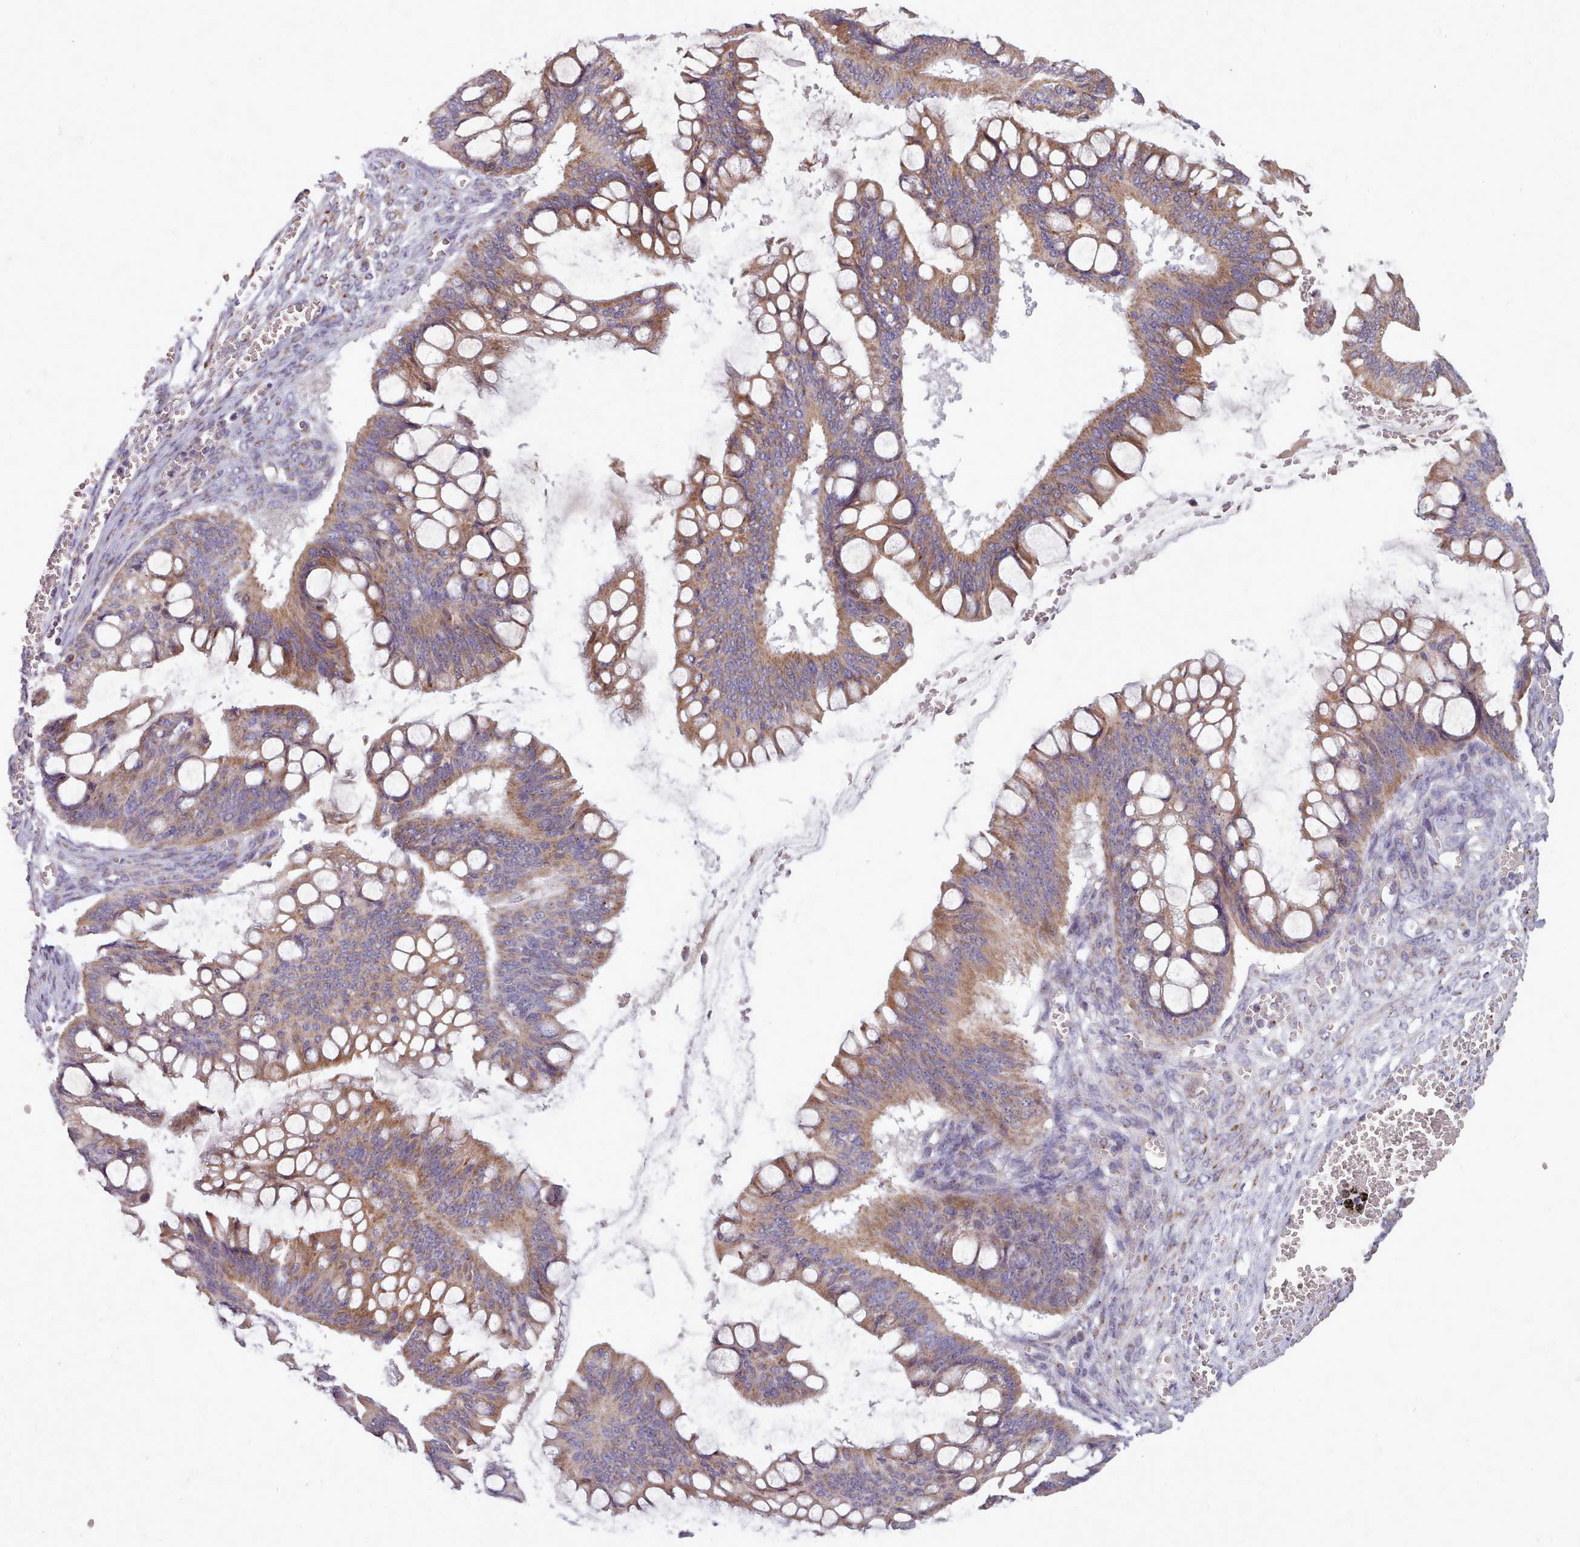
{"staining": {"intensity": "moderate", "quantity": ">75%", "location": "cytoplasmic/membranous"}, "tissue": "ovarian cancer", "cell_type": "Tumor cells", "image_type": "cancer", "snomed": [{"axis": "morphology", "description": "Cystadenocarcinoma, mucinous, NOS"}, {"axis": "topography", "description": "Ovary"}], "caption": "Brown immunohistochemical staining in human ovarian mucinous cystadenocarcinoma shows moderate cytoplasmic/membranous positivity in approximately >75% of tumor cells. The staining was performed using DAB (3,3'-diaminobenzidine), with brown indicating positive protein expression. Nuclei are stained blue with hematoxylin.", "gene": "SLC52A3", "patient": {"sex": "female", "age": 73}}